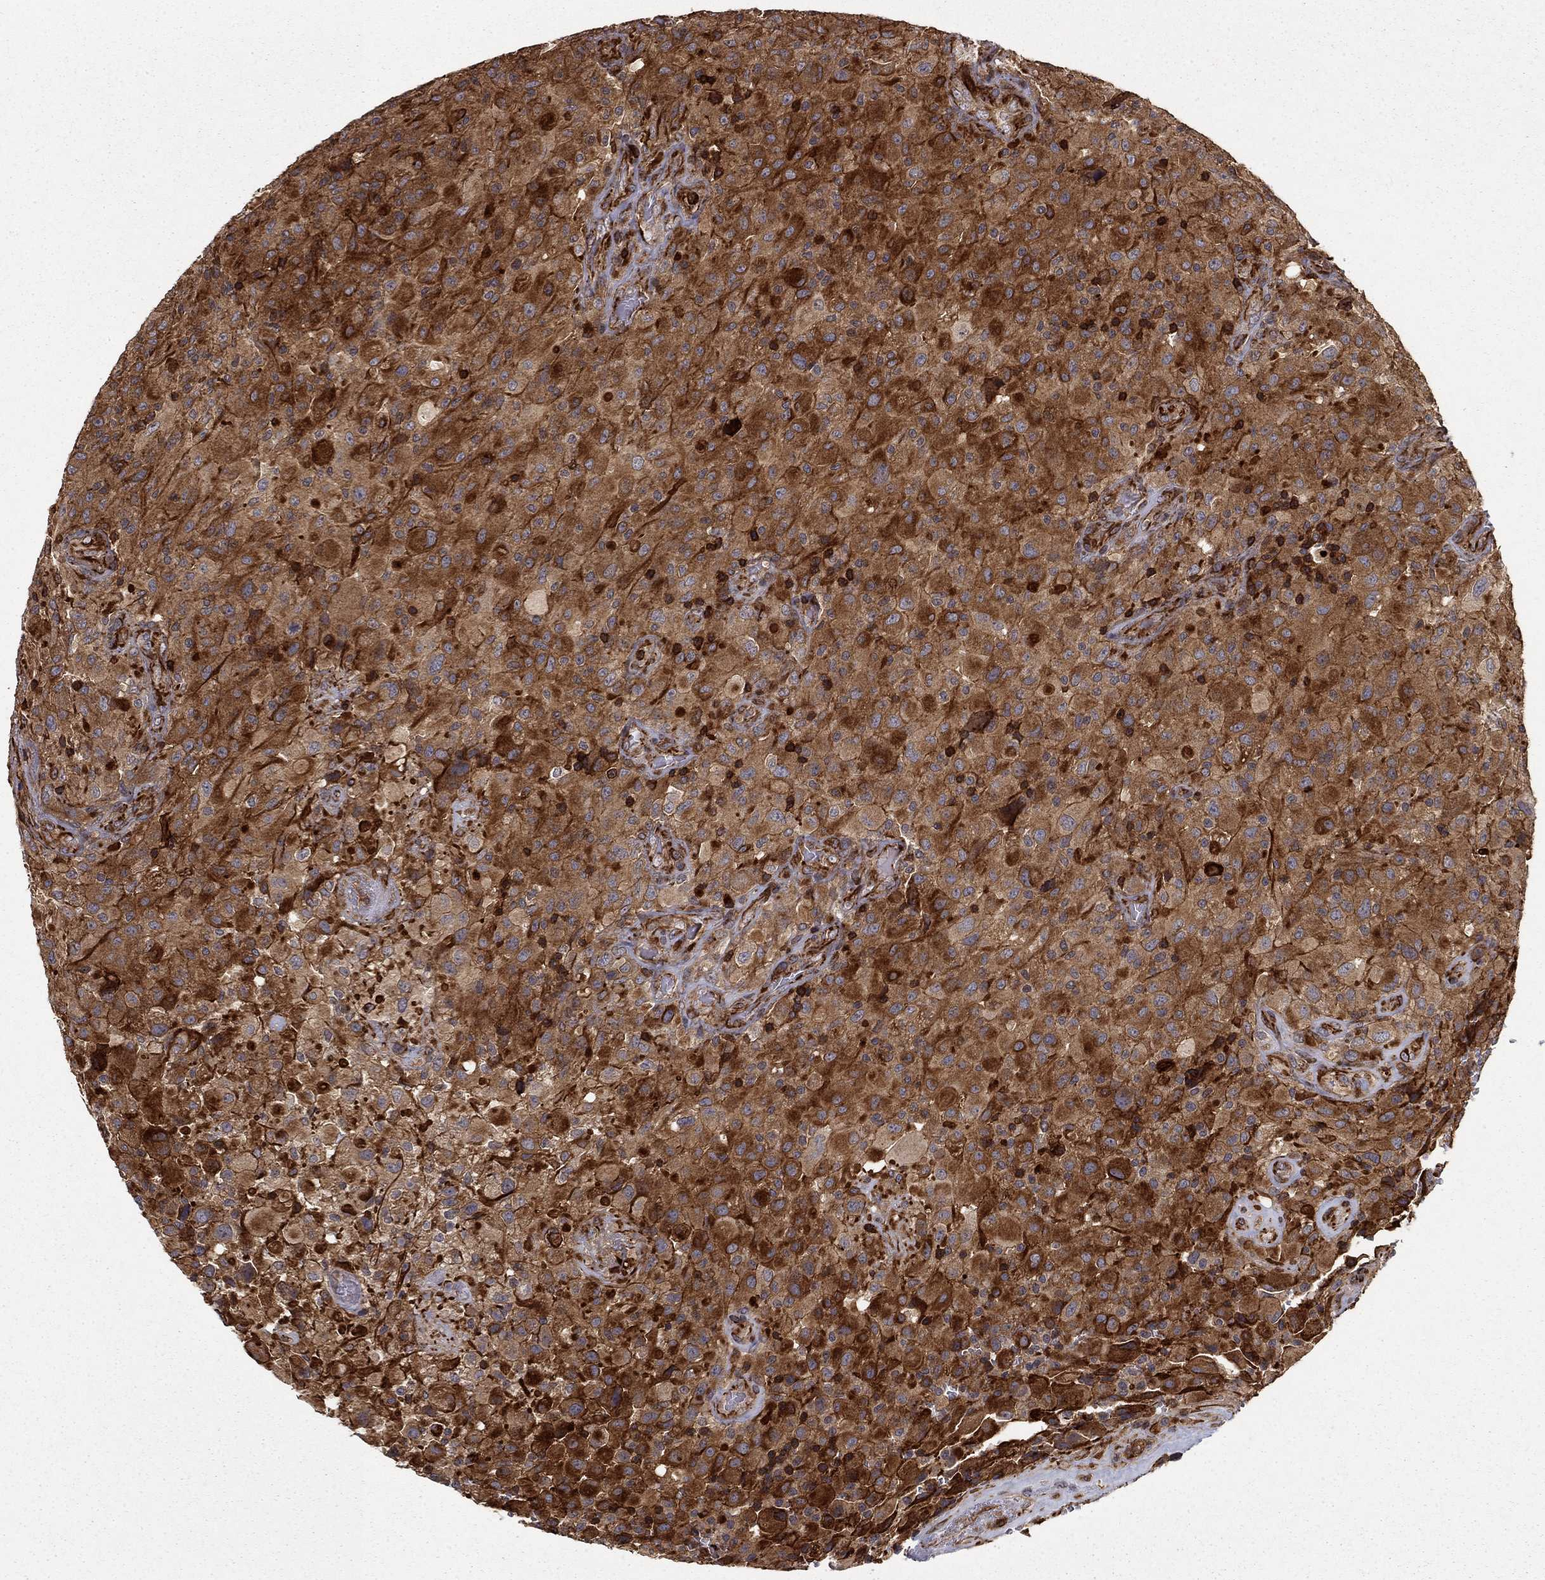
{"staining": {"intensity": "moderate", "quantity": ">75%", "location": "cytoplasmic/membranous"}, "tissue": "glioma", "cell_type": "Tumor cells", "image_type": "cancer", "snomed": [{"axis": "morphology", "description": "Glioma, malignant, High grade"}, {"axis": "topography", "description": "Cerebral cortex"}], "caption": "DAB immunohistochemical staining of glioma reveals moderate cytoplasmic/membranous protein expression in approximately >75% of tumor cells. The staining was performed using DAB, with brown indicating positive protein expression. Nuclei are stained blue with hematoxylin.", "gene": "ADM", "patient": {"sex": "male", "age": 35}}